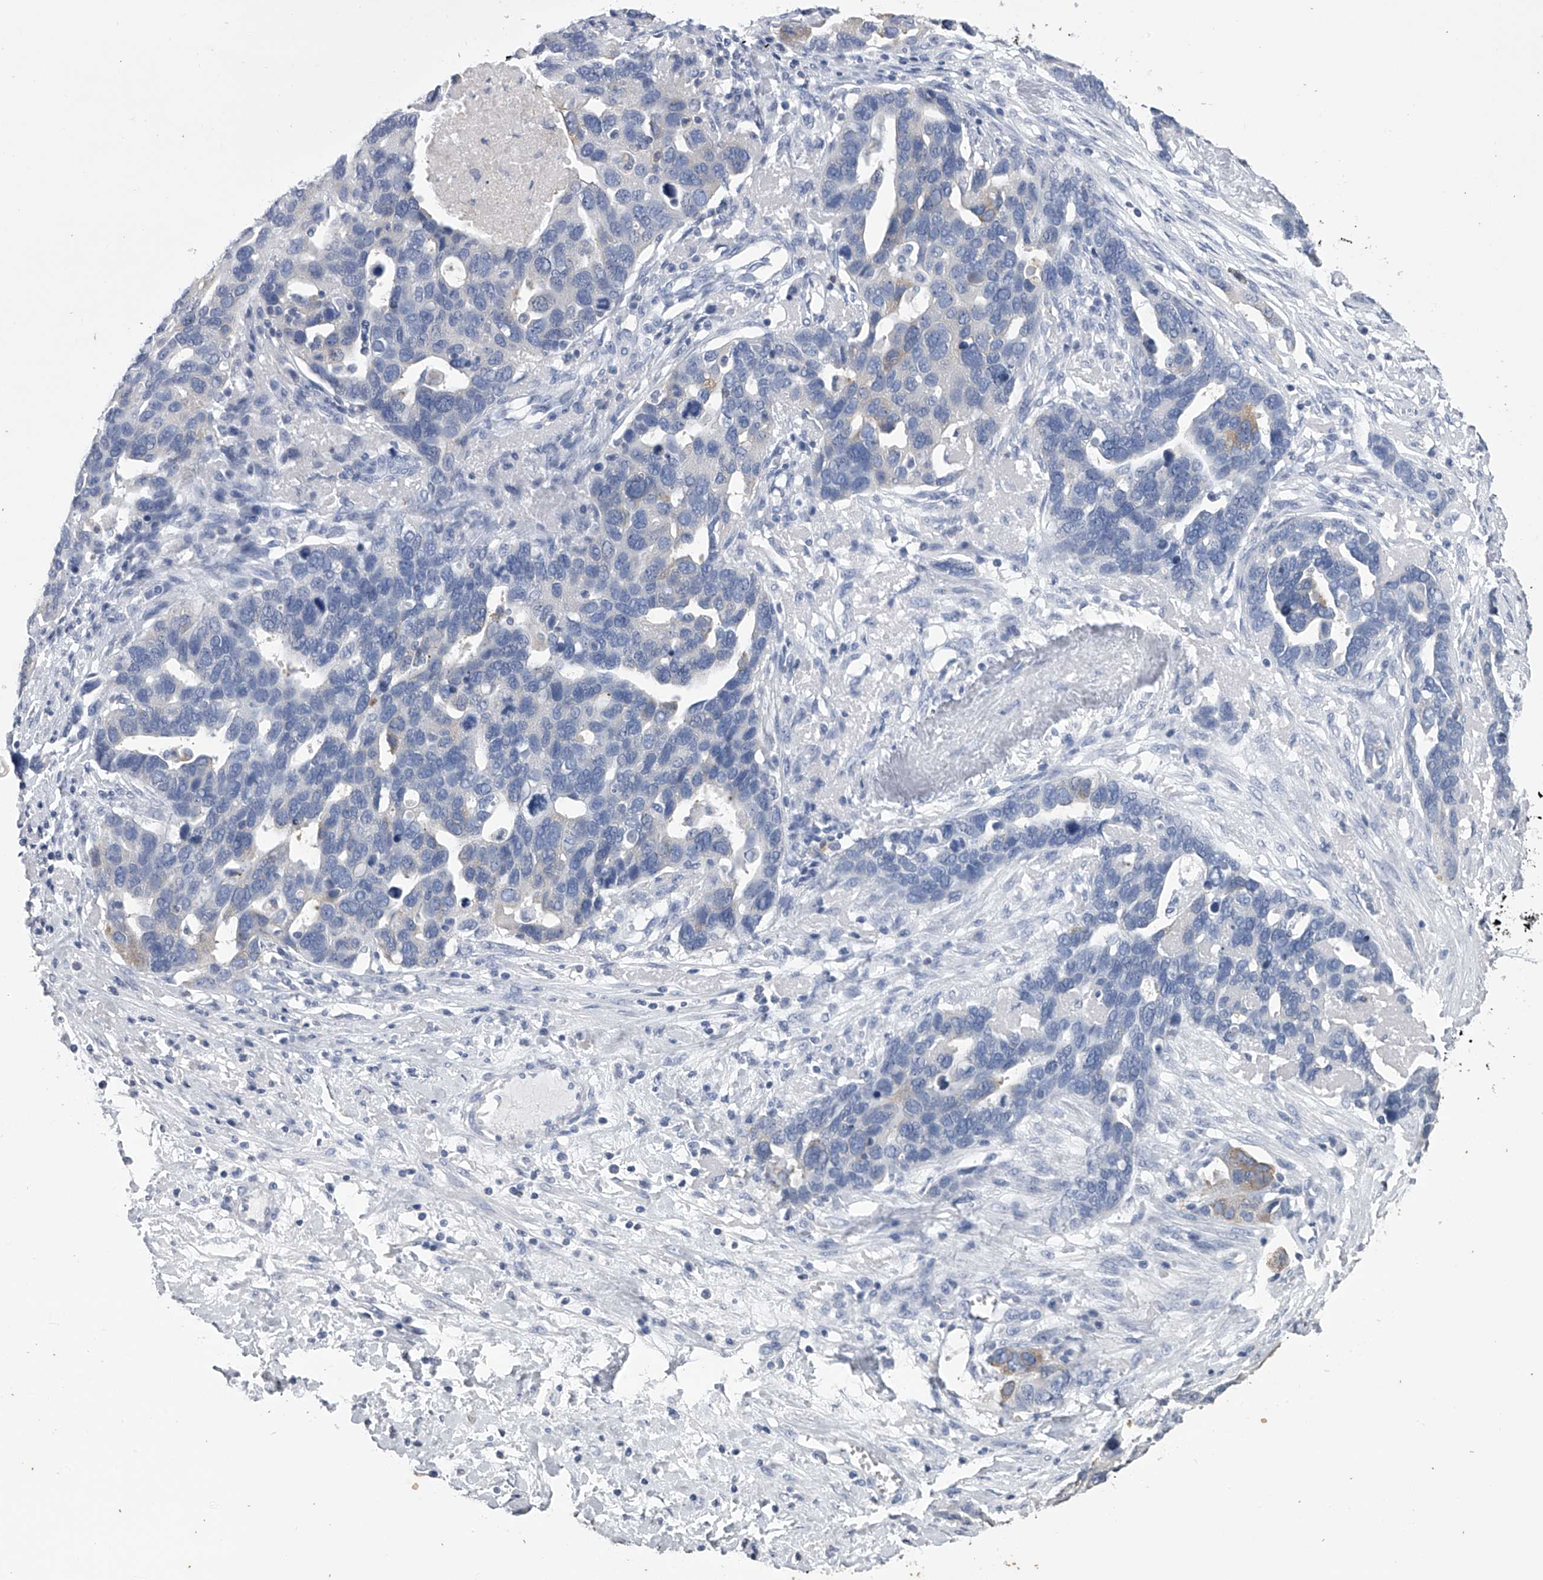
{"staining": {"intensity": "negative", "quantity": "none", "location": "none"}, "tissue": "ovarian cancer", "cell_type": "Tumor cells", "image_type": "cancer", "snomed": [{"axis": "morphology", "description": "Cystadenocarcinoma, serous, NOS"}, {"axis": "topography", "description": "Ovary"}], "caption": "High magnification brightfield microscopy of ovarian serous cystadenocarcinoma stained with DAB (3,3'-diaminobenzidine) (brown) and counterstained with hematoxylin (blue): tumor cells show no significant expression.", "gene": "TASP1", "patient": {"sex": "female", "age": 54}}